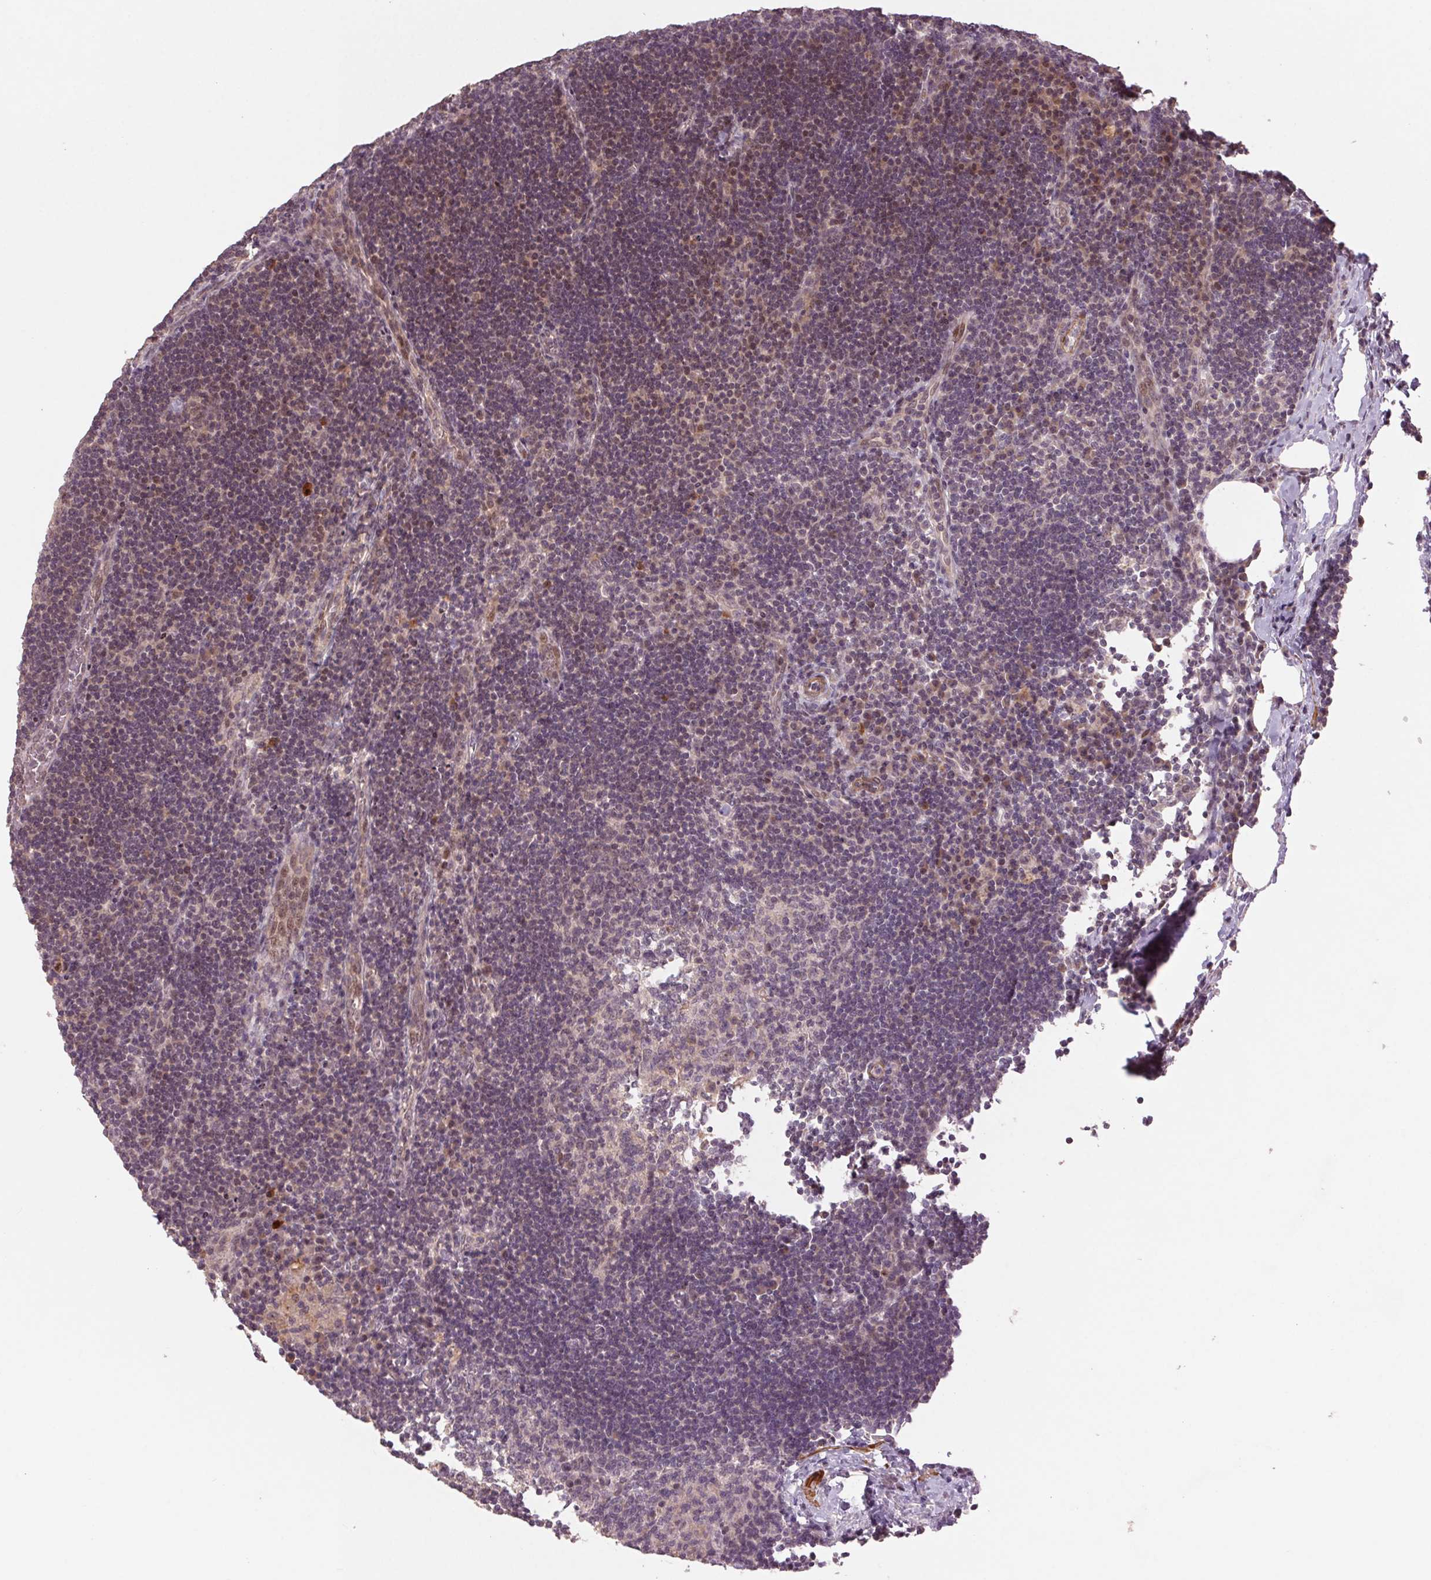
{"staining": {"intensity": "negative", "quantity": "none", "location": "none"}, "tissue": "lymph node", "cell_type": "Germinal center cells", "image_type": "normal", "snomed": [{"axis": "morphology", "description": "Normal tissue, NOS"}, {"axis": "topography", "description": "Lymph node"}], "caption": "This image is of benign lymph node stained with immunohistochemistry to label a protein in brown with the nuclei are counter-stained blue. There is no expression in germinal center cells.", "gene": "SMLR1", "patient": {"sex": "male", "age": 67}}